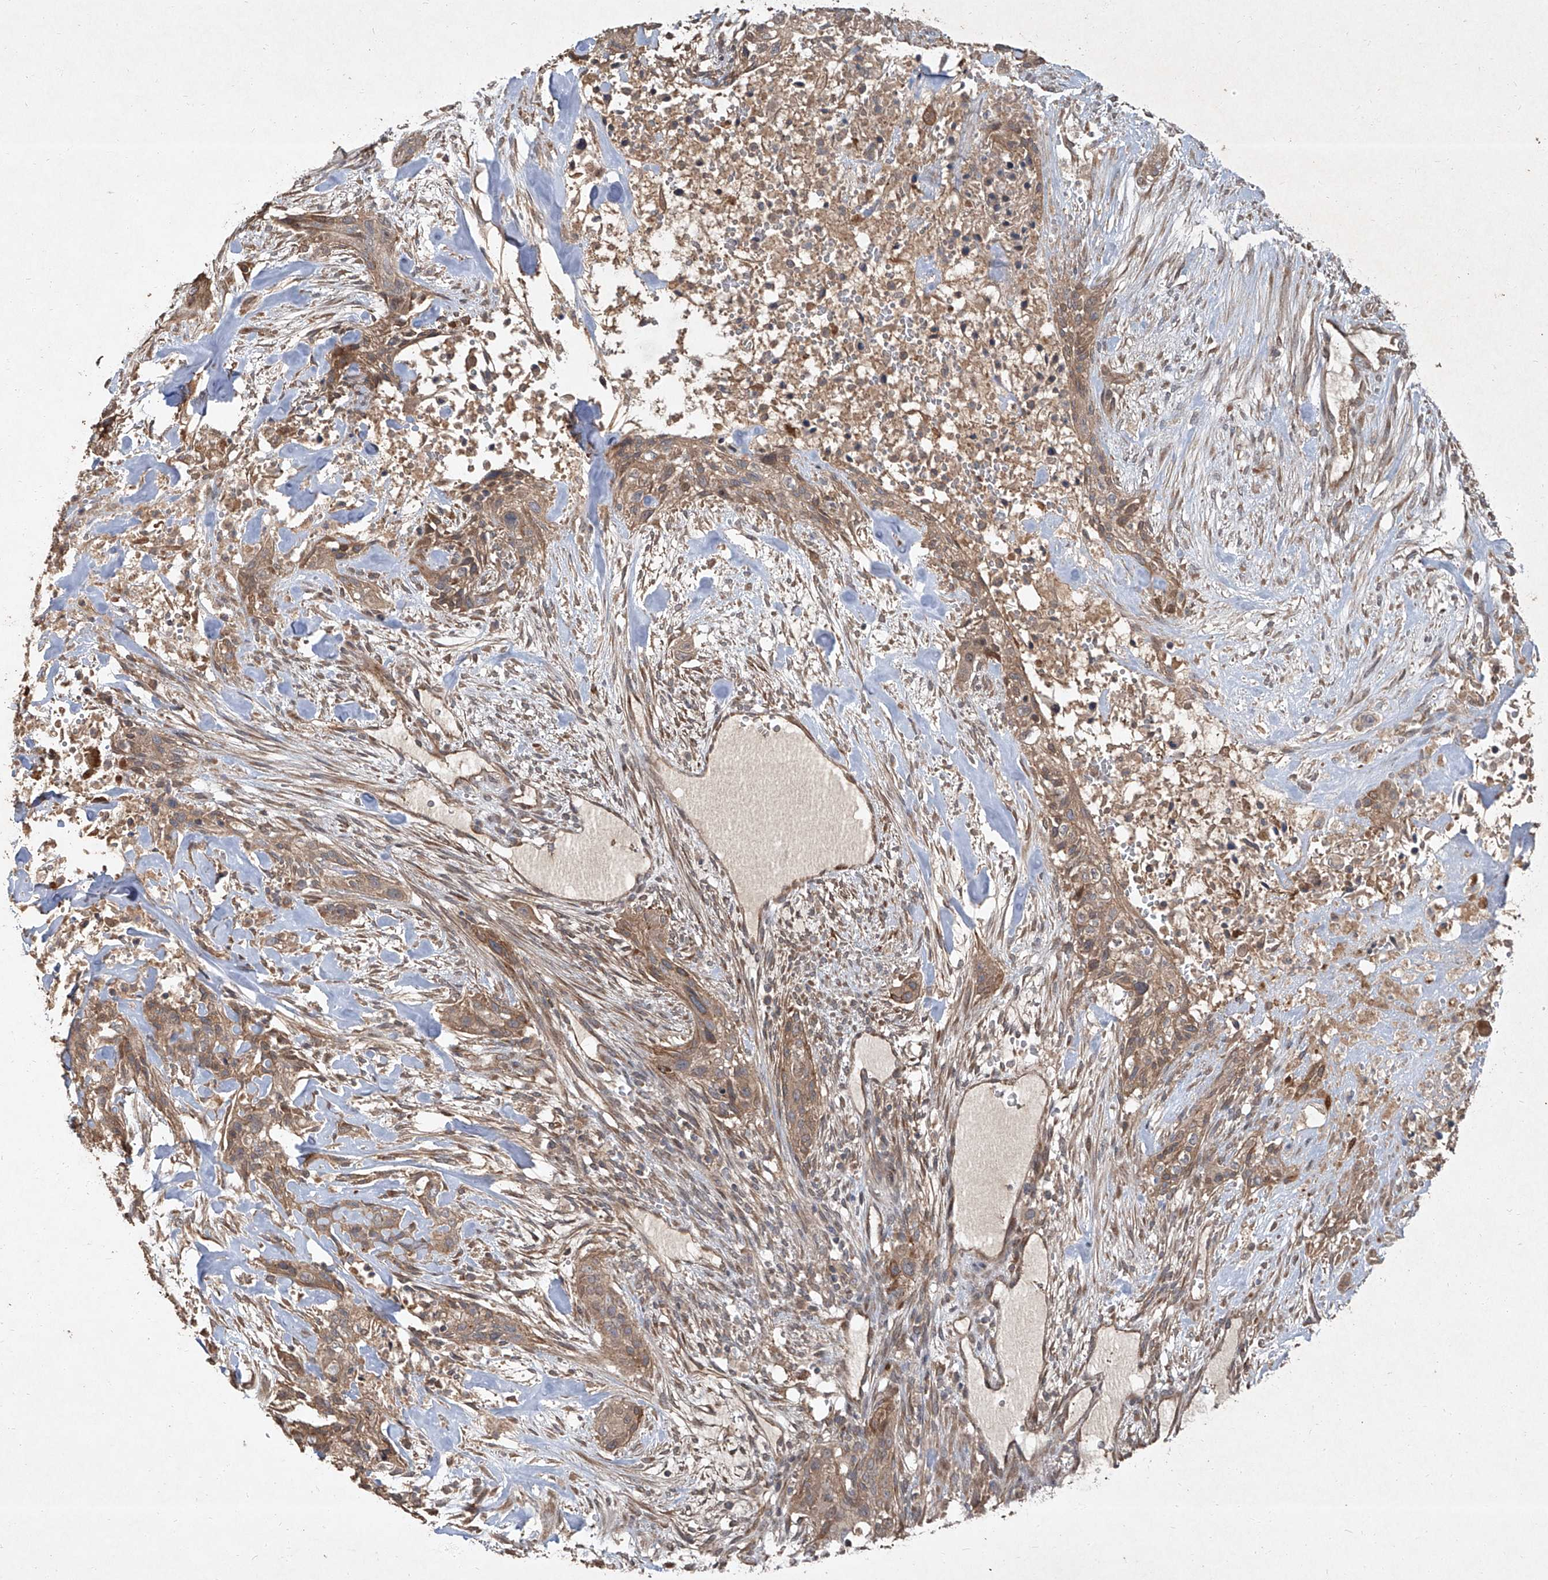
{"staining": {"intensity": "moderate", "quantity": ">75%", "location": "cytoplasmic/membranous"}, "tissue": "urothelial cancer", "cell_type": "Tumor cells", "image_type": "cancer", "snomed": [{"axis": "morphology", "description": "Urothelial carcinoma, High grade"}, {"axis": "topography", "description": "Urinary bladder"}], "caption": "Immunohistochemical staining of human urothelial cancer reveals medium levels of moderate cytoplasmic/membranous protein staining in about >75% of tumor cells.", "gene": "CCN1", "patient": {"sex": "male", "age": 35}}